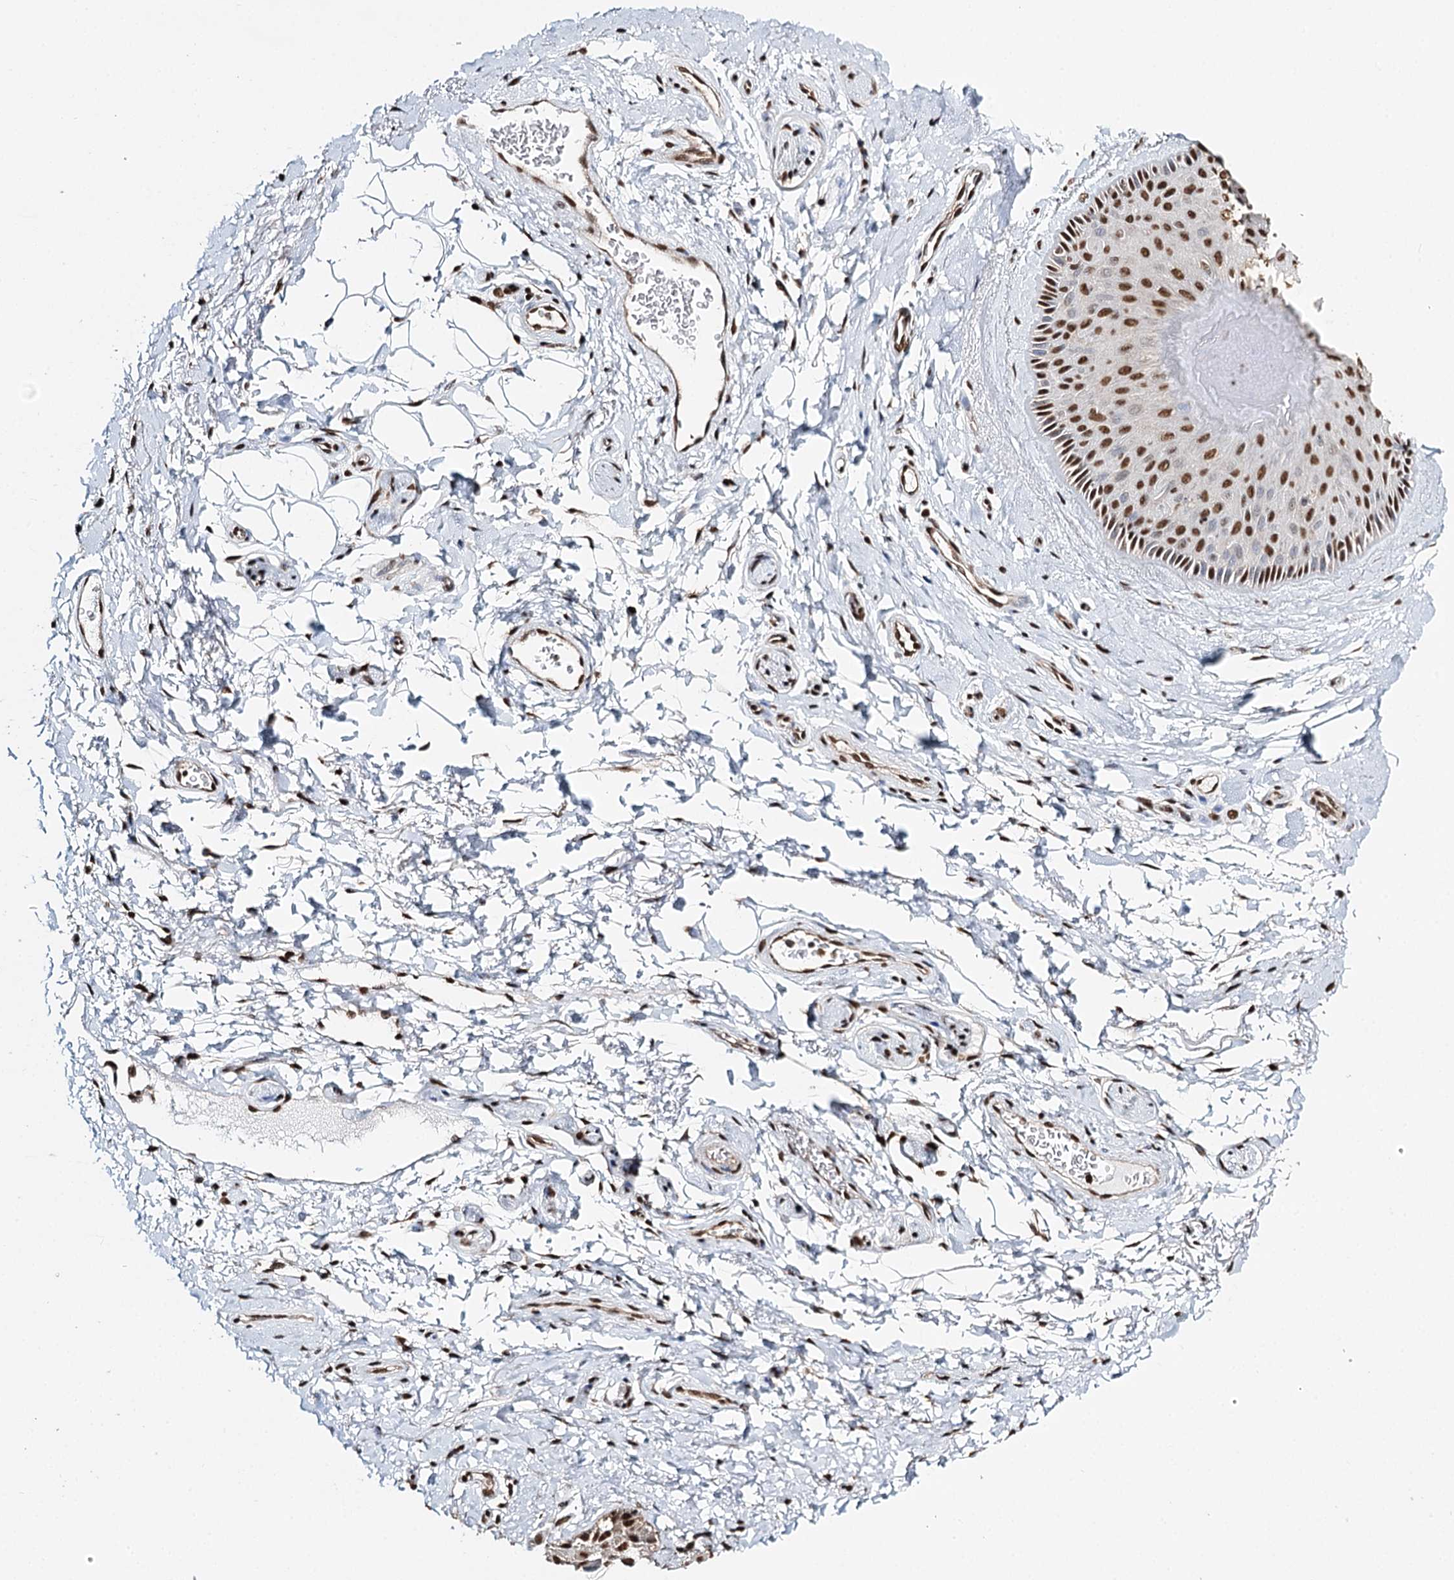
{"staining": {"intensity": "moderate", "quantity": ">75%", "location": "nuclear"}, "tissue": "skin", "cell_type": "Epidermal cells", "image_type": "normal", "snomed": [{"axis": "morphology", "description": "Normal tissue, NOS"}, {"axis": "topography", "description": "Anal"}], "caption": "Immunohistochemistry (DAB (3,3'-diaminobenzidine)) staining of unremarkable human skin exhibits moderate nuclear protein expression in approximately >75% of epidermal cells.", "gene": "RPS27A", "patient": {"sex": "male", "age": 44}}